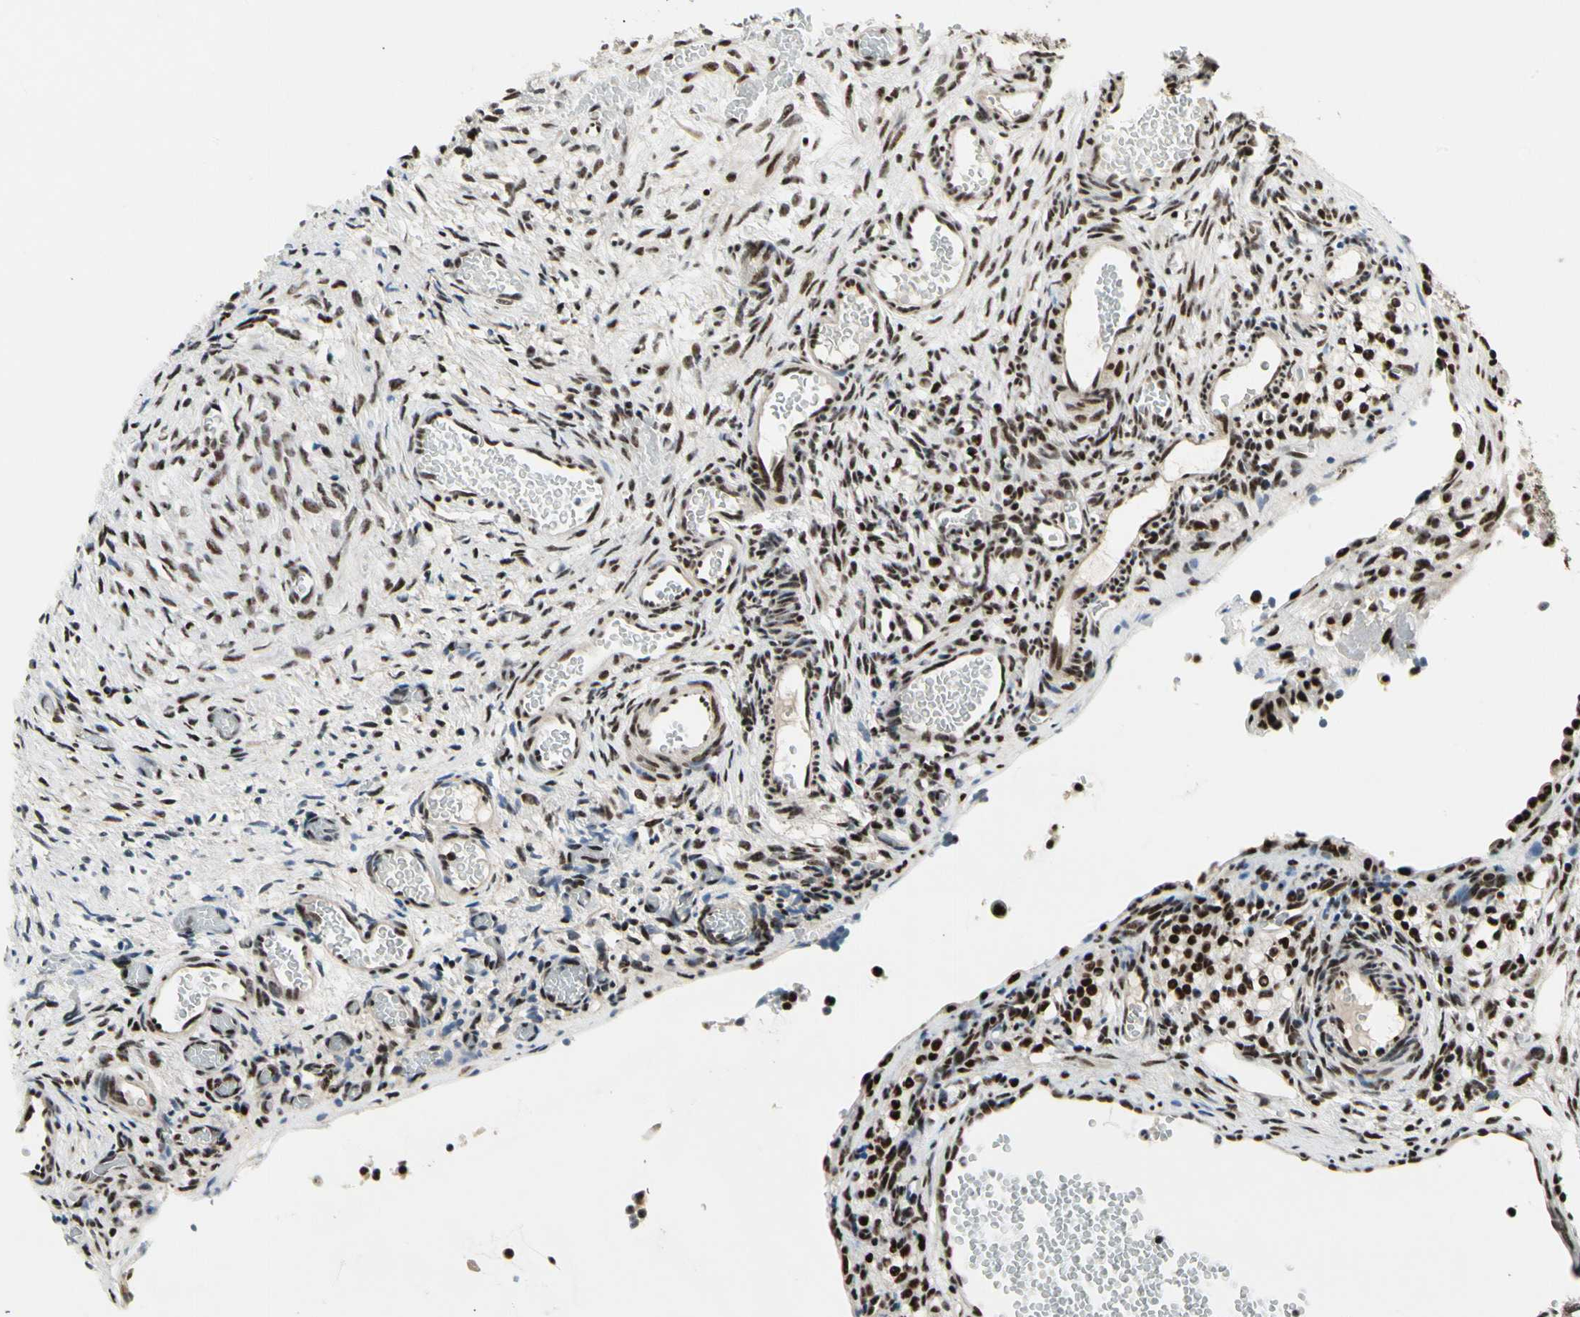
{"staining": {"intensity": "strong", "quantity": ">75%", "location": "nuclear"}, "tissue": "ovary", "cell_type": "Ovarian stroma cells", "image_type": "normal", "snomed": [{"axis": "morphology", "description": "Normal tissue, NOS"}, {"axis": "topography", "description": "Ovary"}], "caption": "Ovarian stroma cells show high levels of strong nuclear staining in approximately >75% of cells in unremarkable human ovary. The staining was performed using DAB (3,3'-diaminobenzidine), with brown indicating positive protein expression. Nuclei are stained blue with hematoxylin.", "gene": "SRSF11", "patient": {"sex": "female", "age": 35}}